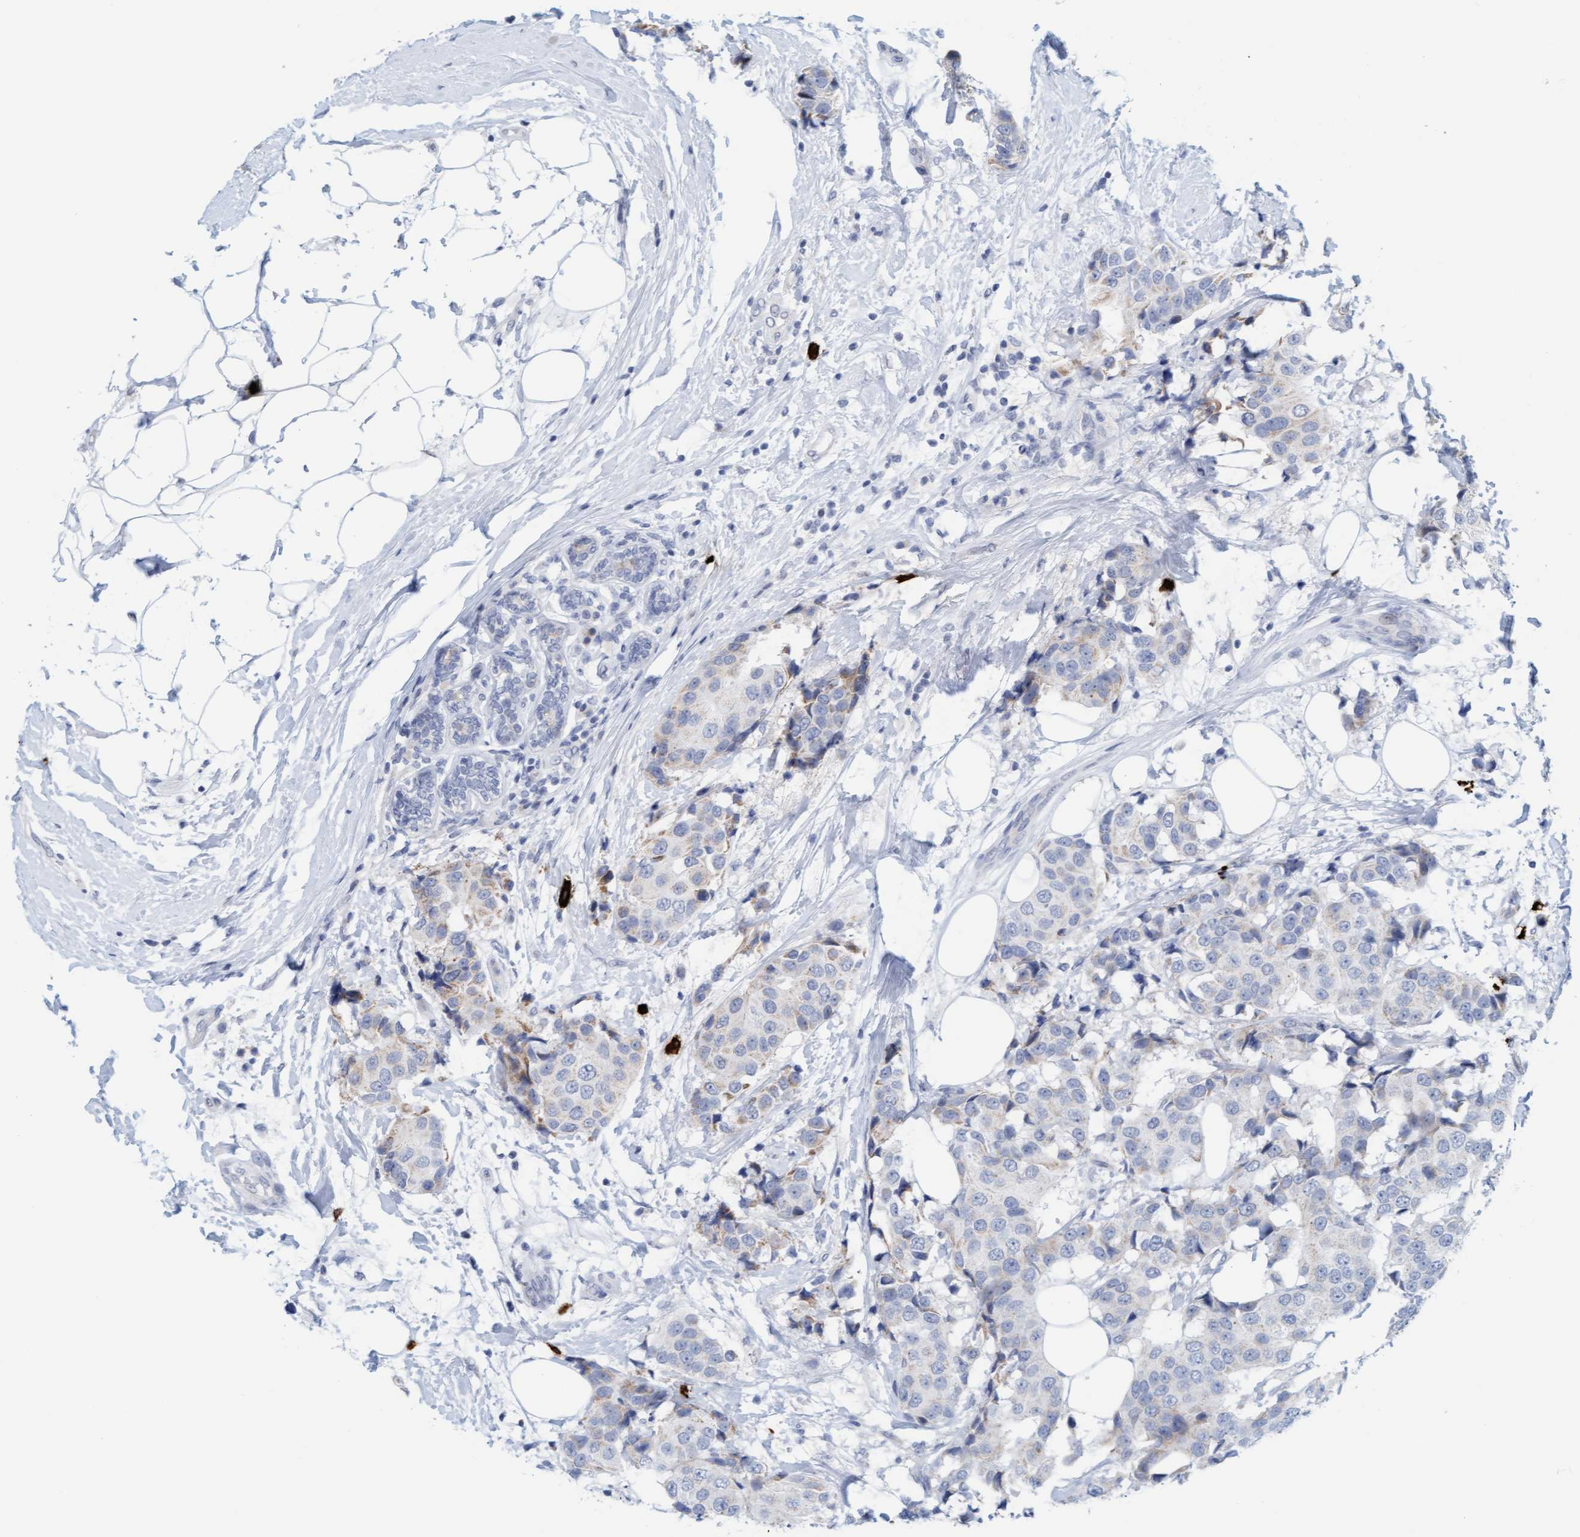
{"staining": {"intensity": "weak", "quantity": "<25%", "location": "cytoplasmic/membranous"}, "tissue": "breast cancer", "cell_type": "Tumor cells", "image_type": "cancer", "snomed": [{"axis": "morphology", "description": "Normal tissue, NOS"}, {"axis": "morphology", "description": "Duct carcinoma"}, {"axis": "topography", "description": "Breast"}], "caption": "Immunohistochemistry (IHC) image of breast cancer stained for a protein (brown), which demonstrates no expression in tumor cells.", "gene": "CPA3", "patient": {"sex": "female", "age": 39}}